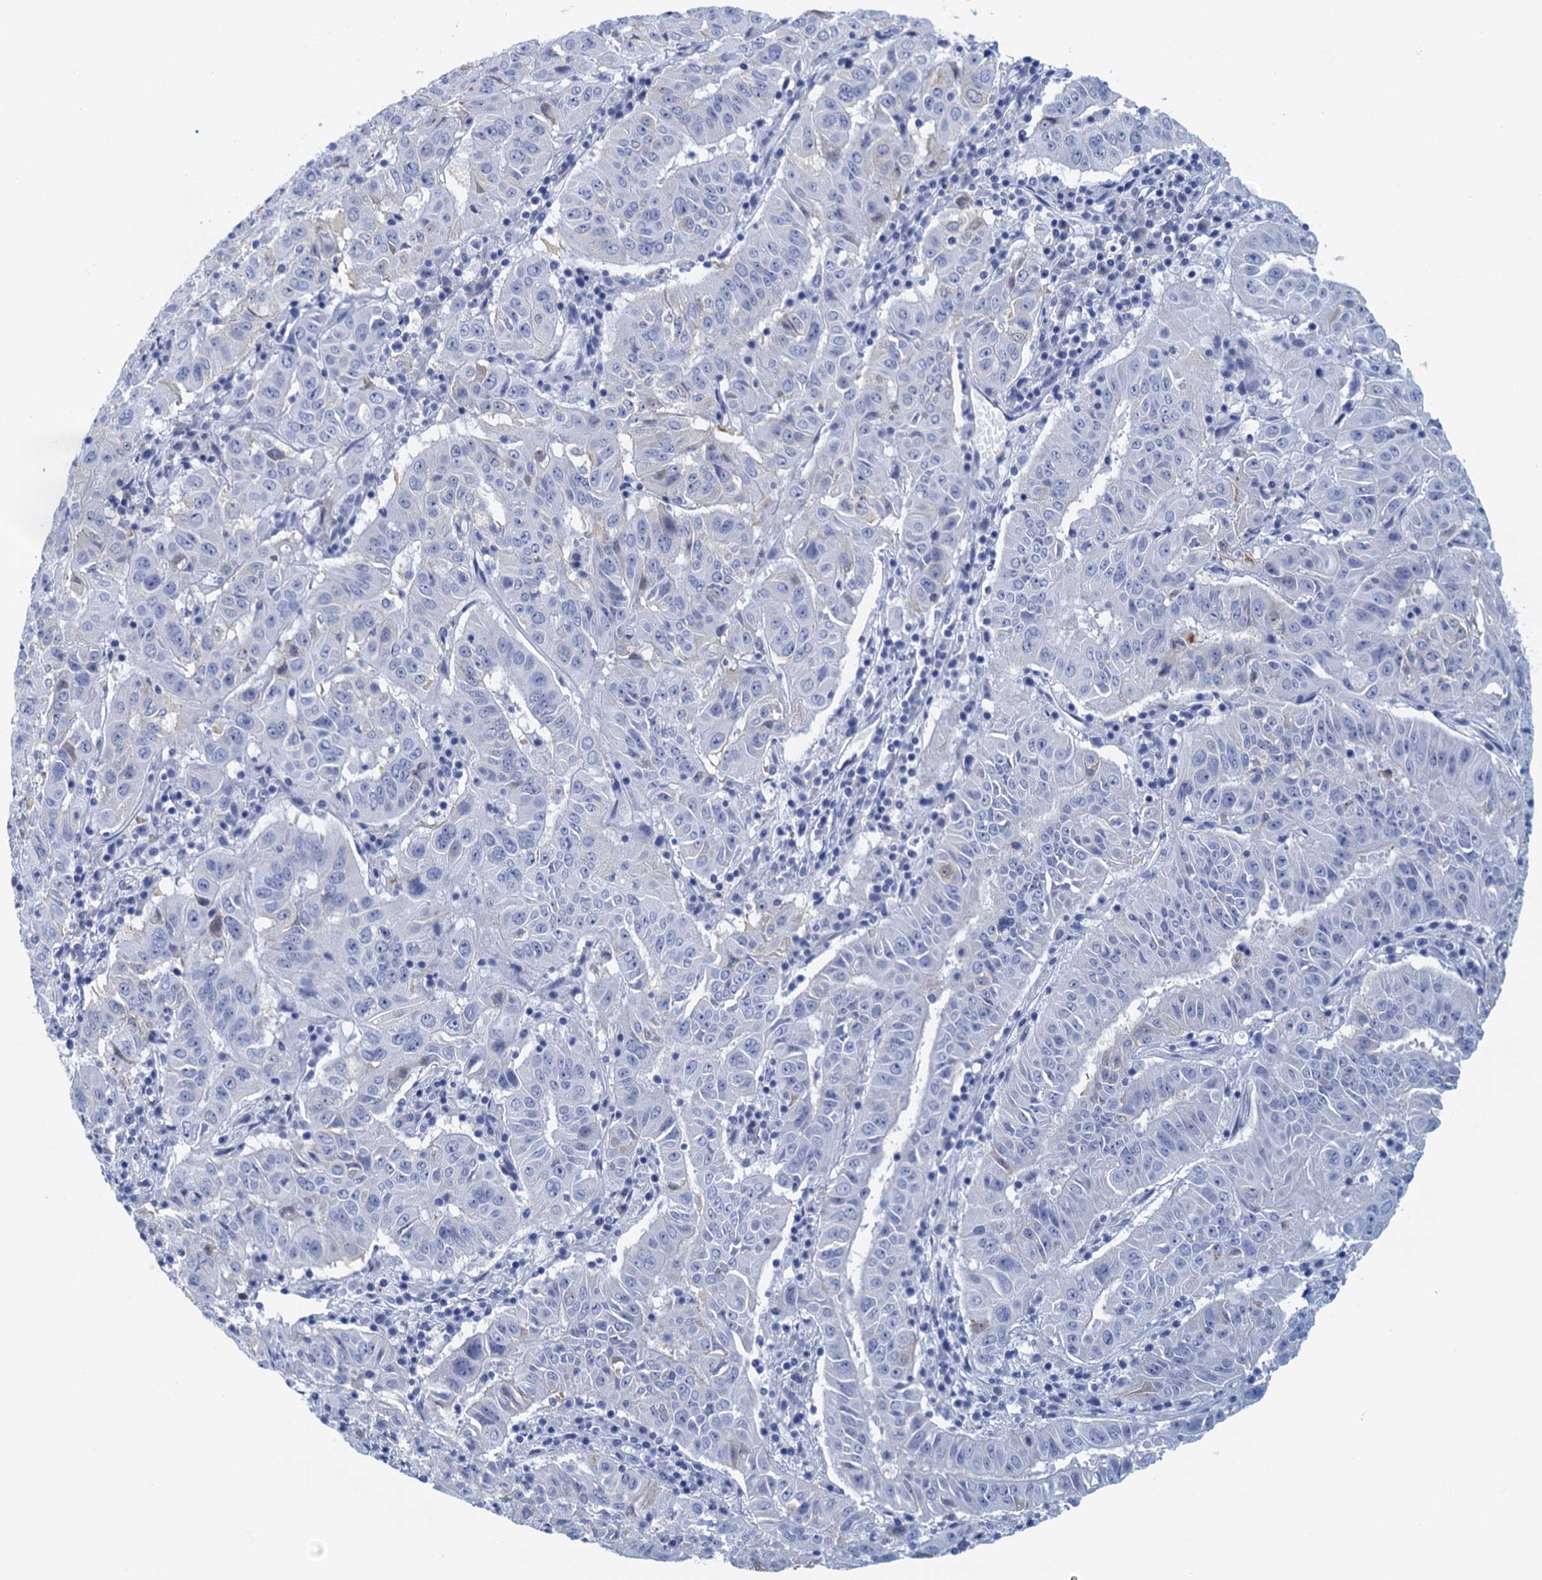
{"staining": {"intensity": "negative", "quantity": "none", "location": "none"}, "tissue": "pancreatic cancer", "cell_type": "Tumor cells", "image_type": "cancer", "snomed": [{"axis": "morphology", "description": "Adenocarcinoma, NOS"}, {"axis": "topography", "description": "Pancreas"}], "caption": "Immunohistochemical staining of pancreatic cancer demonstrates no significant staining in tumor cells. The staining was performed using DAB to visualize the protein expression in brown, while the nuclei were stained in blue with hematoxylin (Magnification: 20x).", "gene": "CYP51A1", "patient": {"sex": "male", "age": 63}}